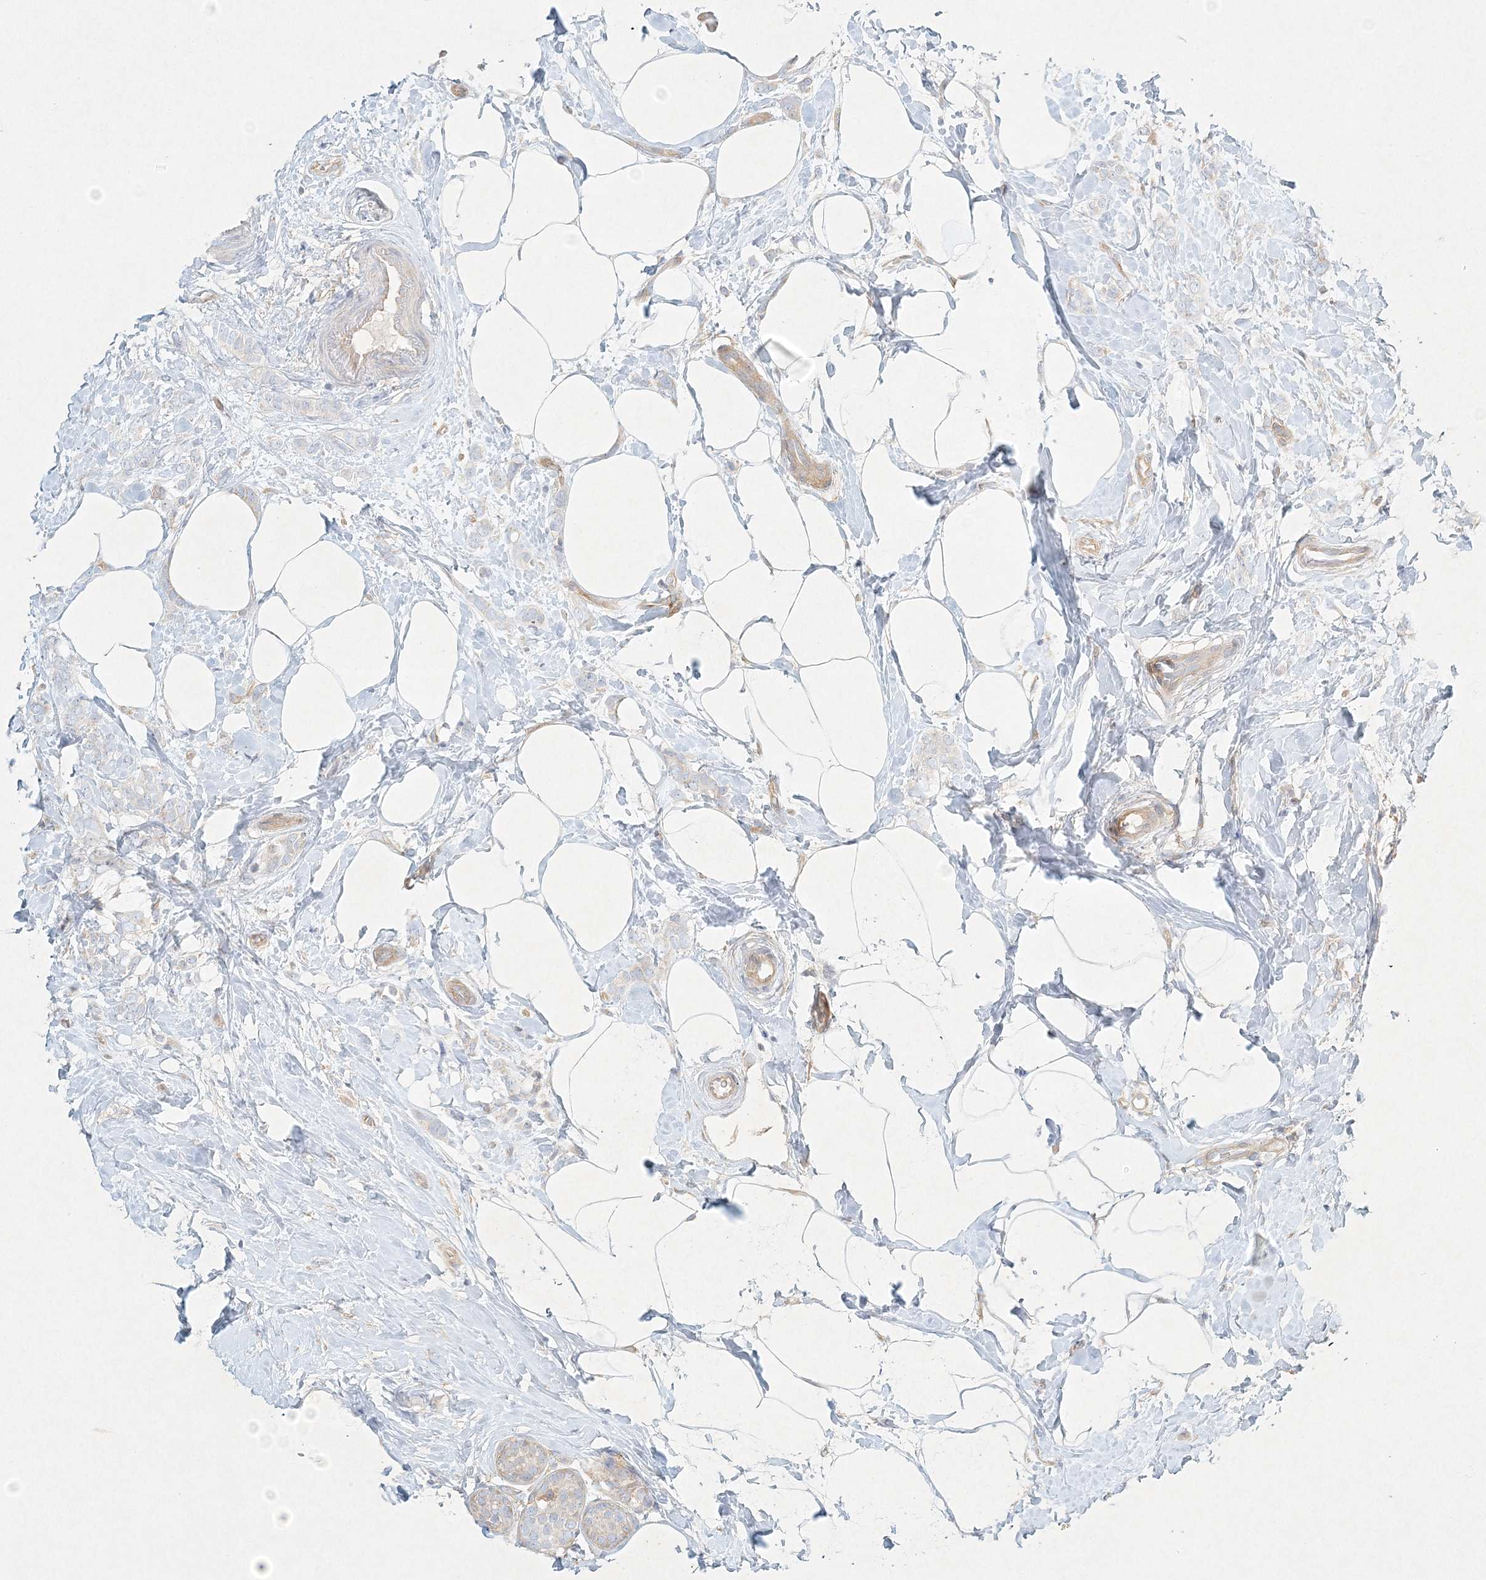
{"staining": {"intensity": "negative", "quantity": "none", "location": "none"}, "tissue": "breast cancer", "cell_type": "Tumor cells", "image_type": "cancer", "snomed": [{"axis": "morphology", "description": "Lobular carcinoma, in situ"}, {"axis": "morphology", "description": "Lobular carcinoma"}, {"axis": "topography", "description": "Breast"}], "caption": "IHC of breast cancer (lobular carcinoma in situ) demonstrates no positivity in tumor cells. The staining was performed using DAB to visualize the protein expression in brown, while the nuclei were stained in blue with hematoxylin (Magnification: 20x).", "gene": "STK11IP", "patient": {"sex": "female", "age": 41}}